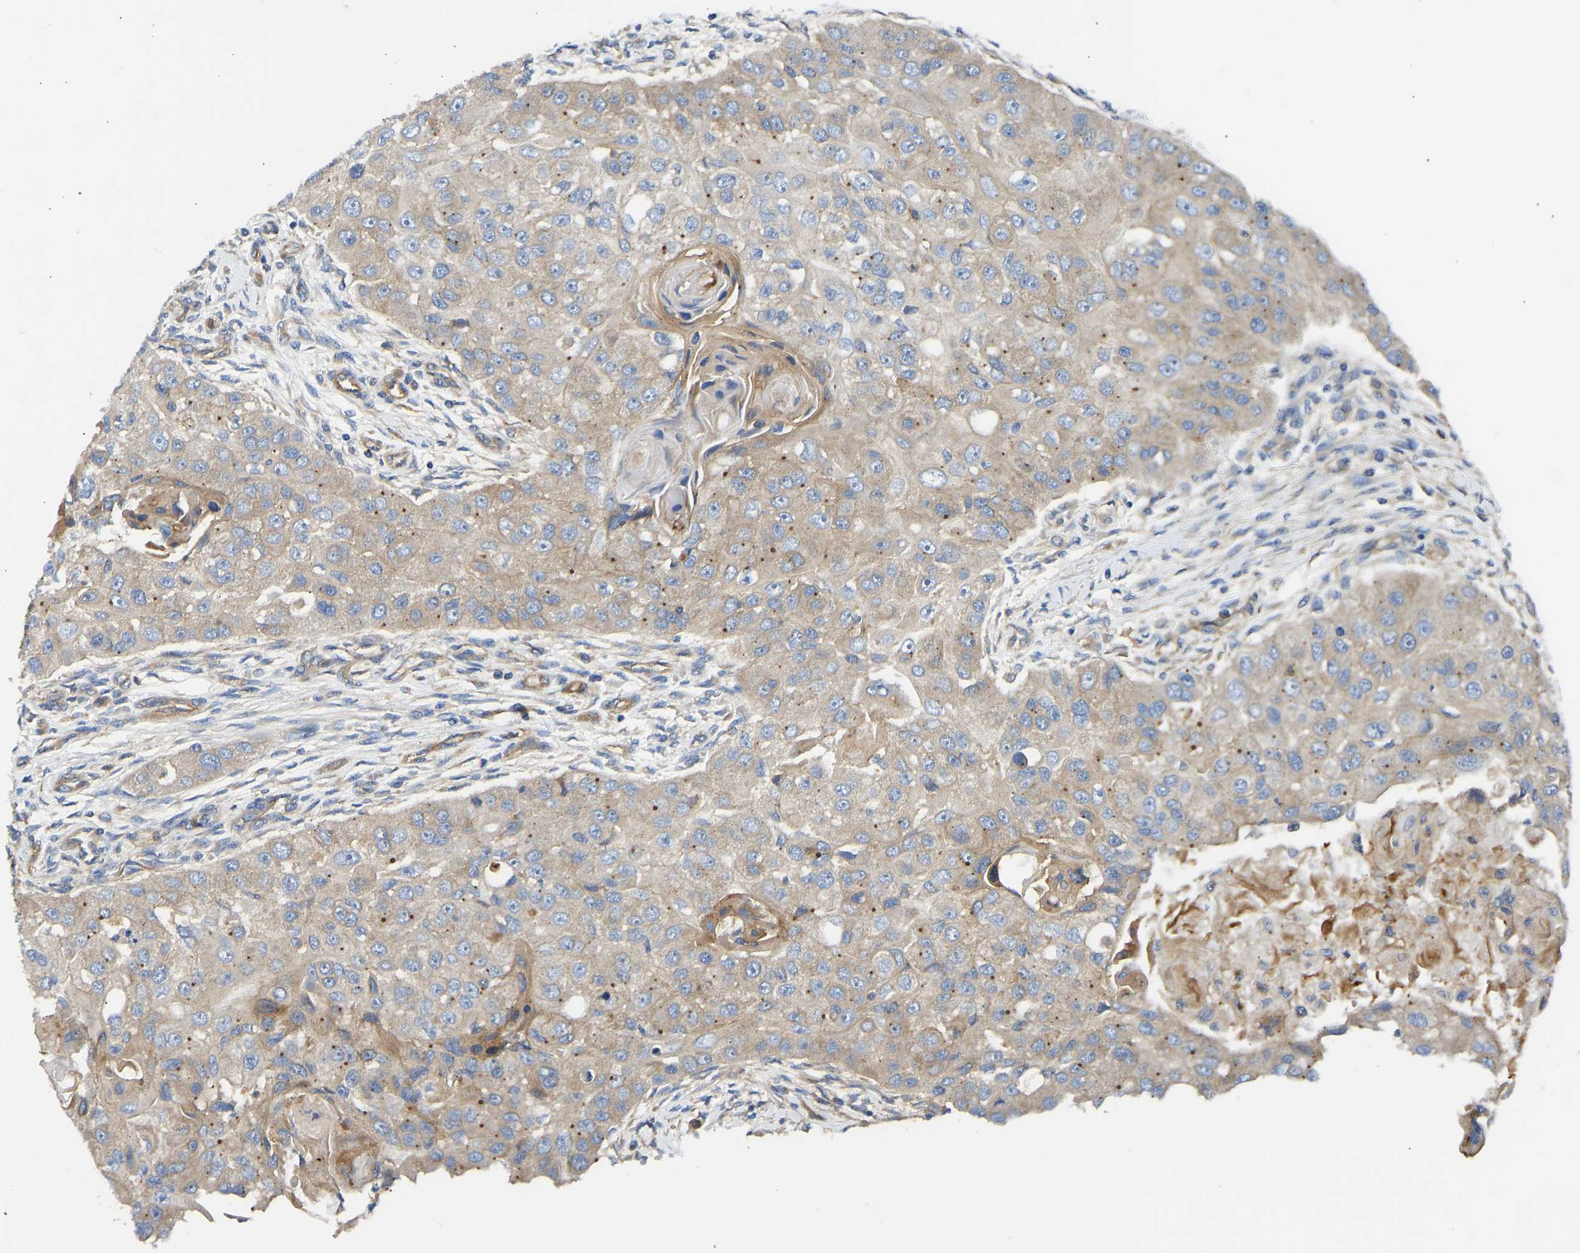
{"staining": {"intensity": "moderate", "quantity": ">75%", "location": "cytoplasmic/membranous"}, "tissue": "head and neck cancer", "cell_type": "Tumor cells", "image_type": "cancer", "snomed": [{"axis": "morphology", "description": "Normal tissue, NOS"}, {"axis": "morphology", "description": "Squamous cell carcinoma, NOS"}, {"axis": "topography", "description": "Skeletal muscle"}, {"axis": "topography", "description": "Head-Neck"}], "caption": "Tumor cells show medium levels of moderate cytoplasmic/membranous positivity in about >75% of cells in human squamous cell carcinoma (head and neck). The staining is performed using DAB brown chromogen to label protein expression. The nuclei are counter-stained blue using hematoxylin.", "gene": "MYO1C", "patient": {"sex": "male", "age": 51}}